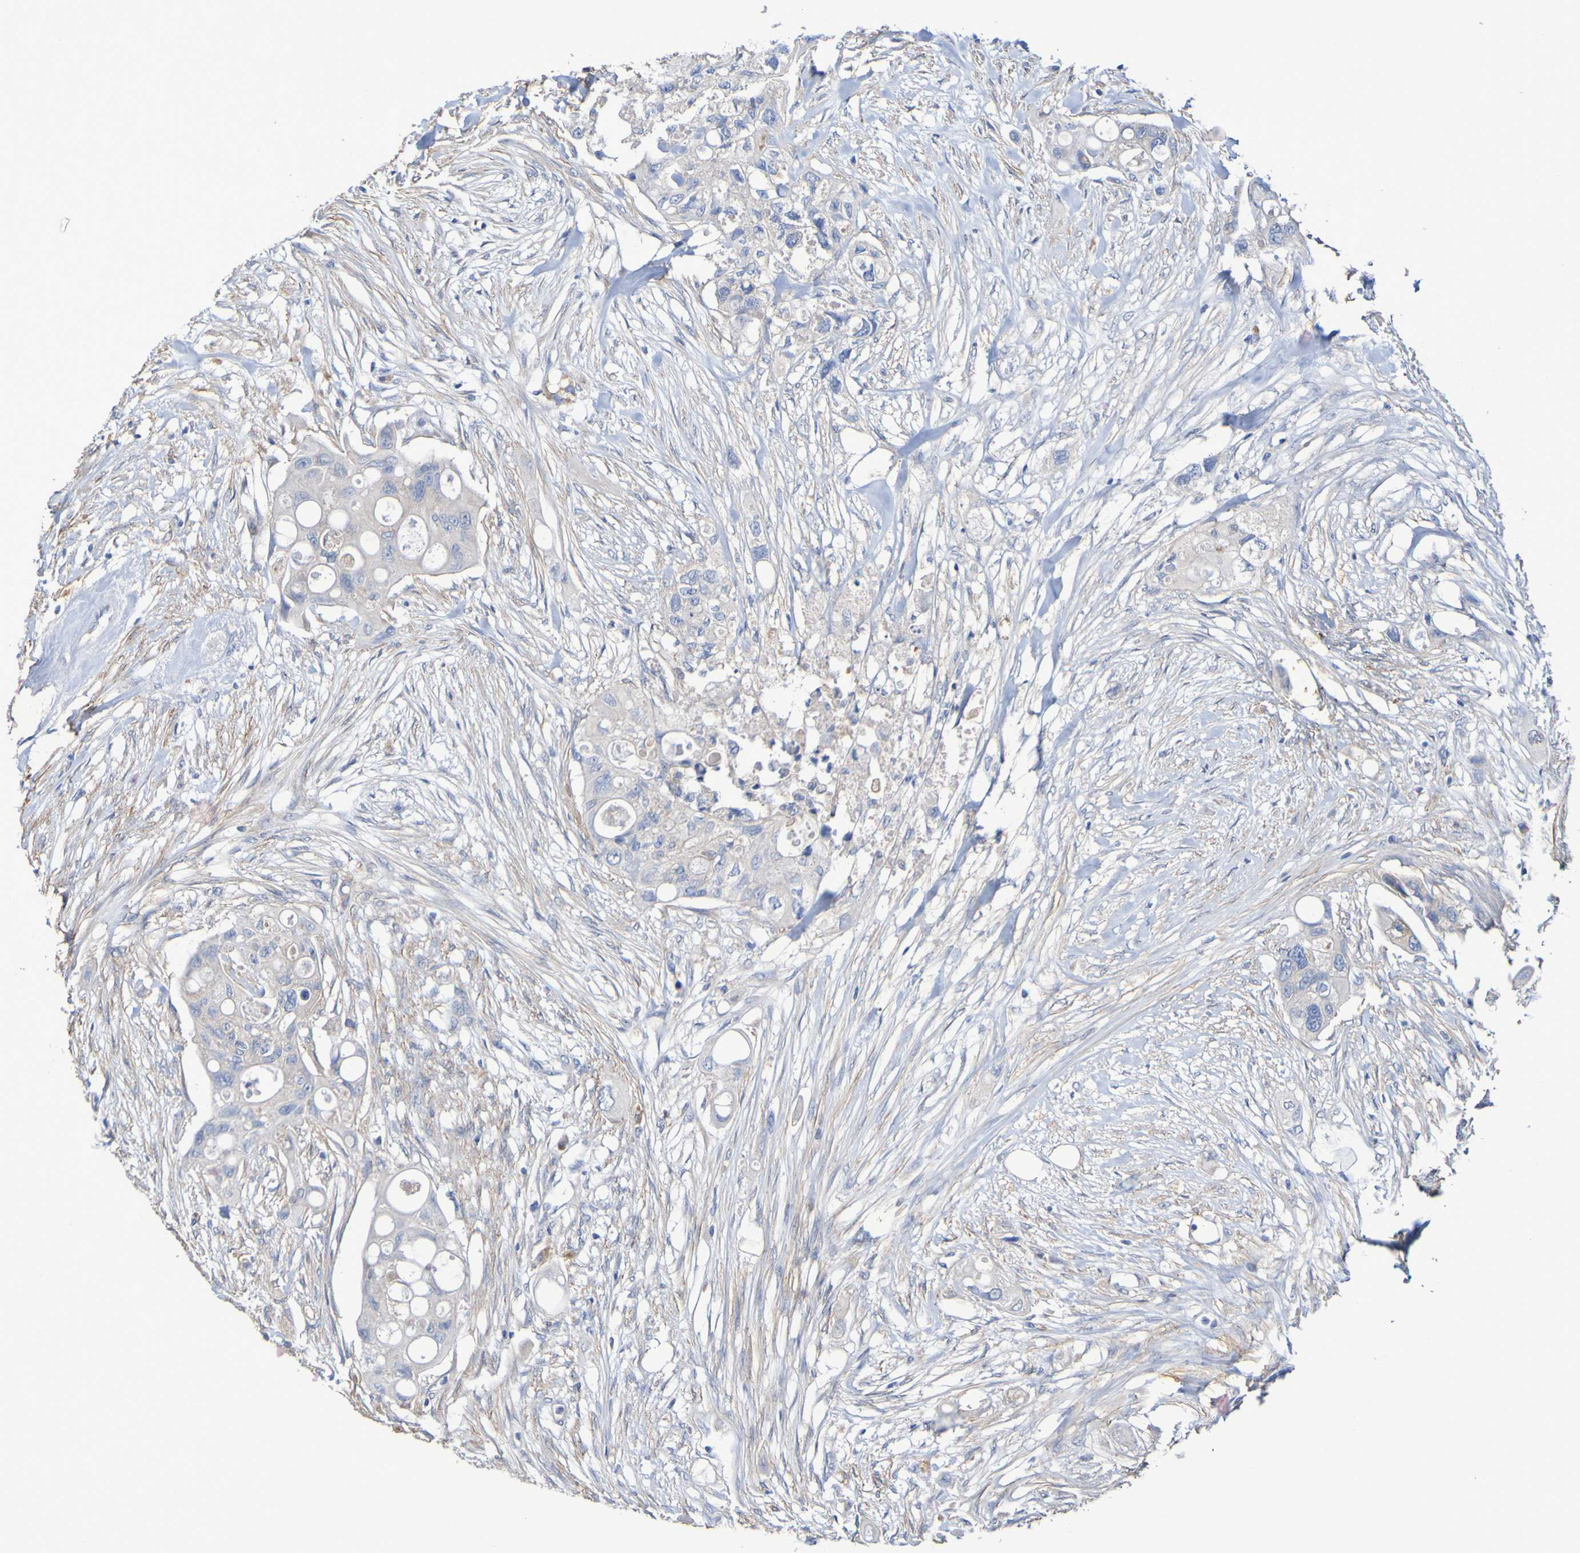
{"staining": {"intensity": "negative", "quantity": "none", "location": "none"}, "tissue": "colorectal cancer", "cell_type": "Tumor cells", "image_type": "cancer", "snomed": [{"axis": "morphology", "description": "Adenocarcinoma, NOS"}, {"axis": "topography", "description": "Colon"}], "caption": "Immunohistochemistry (IHC) of human adenocarcinoma (colorectal) shows no expression in tumor cells.", "gene": "SRPRB", "patient": {"sex": "female", "age": 57}}